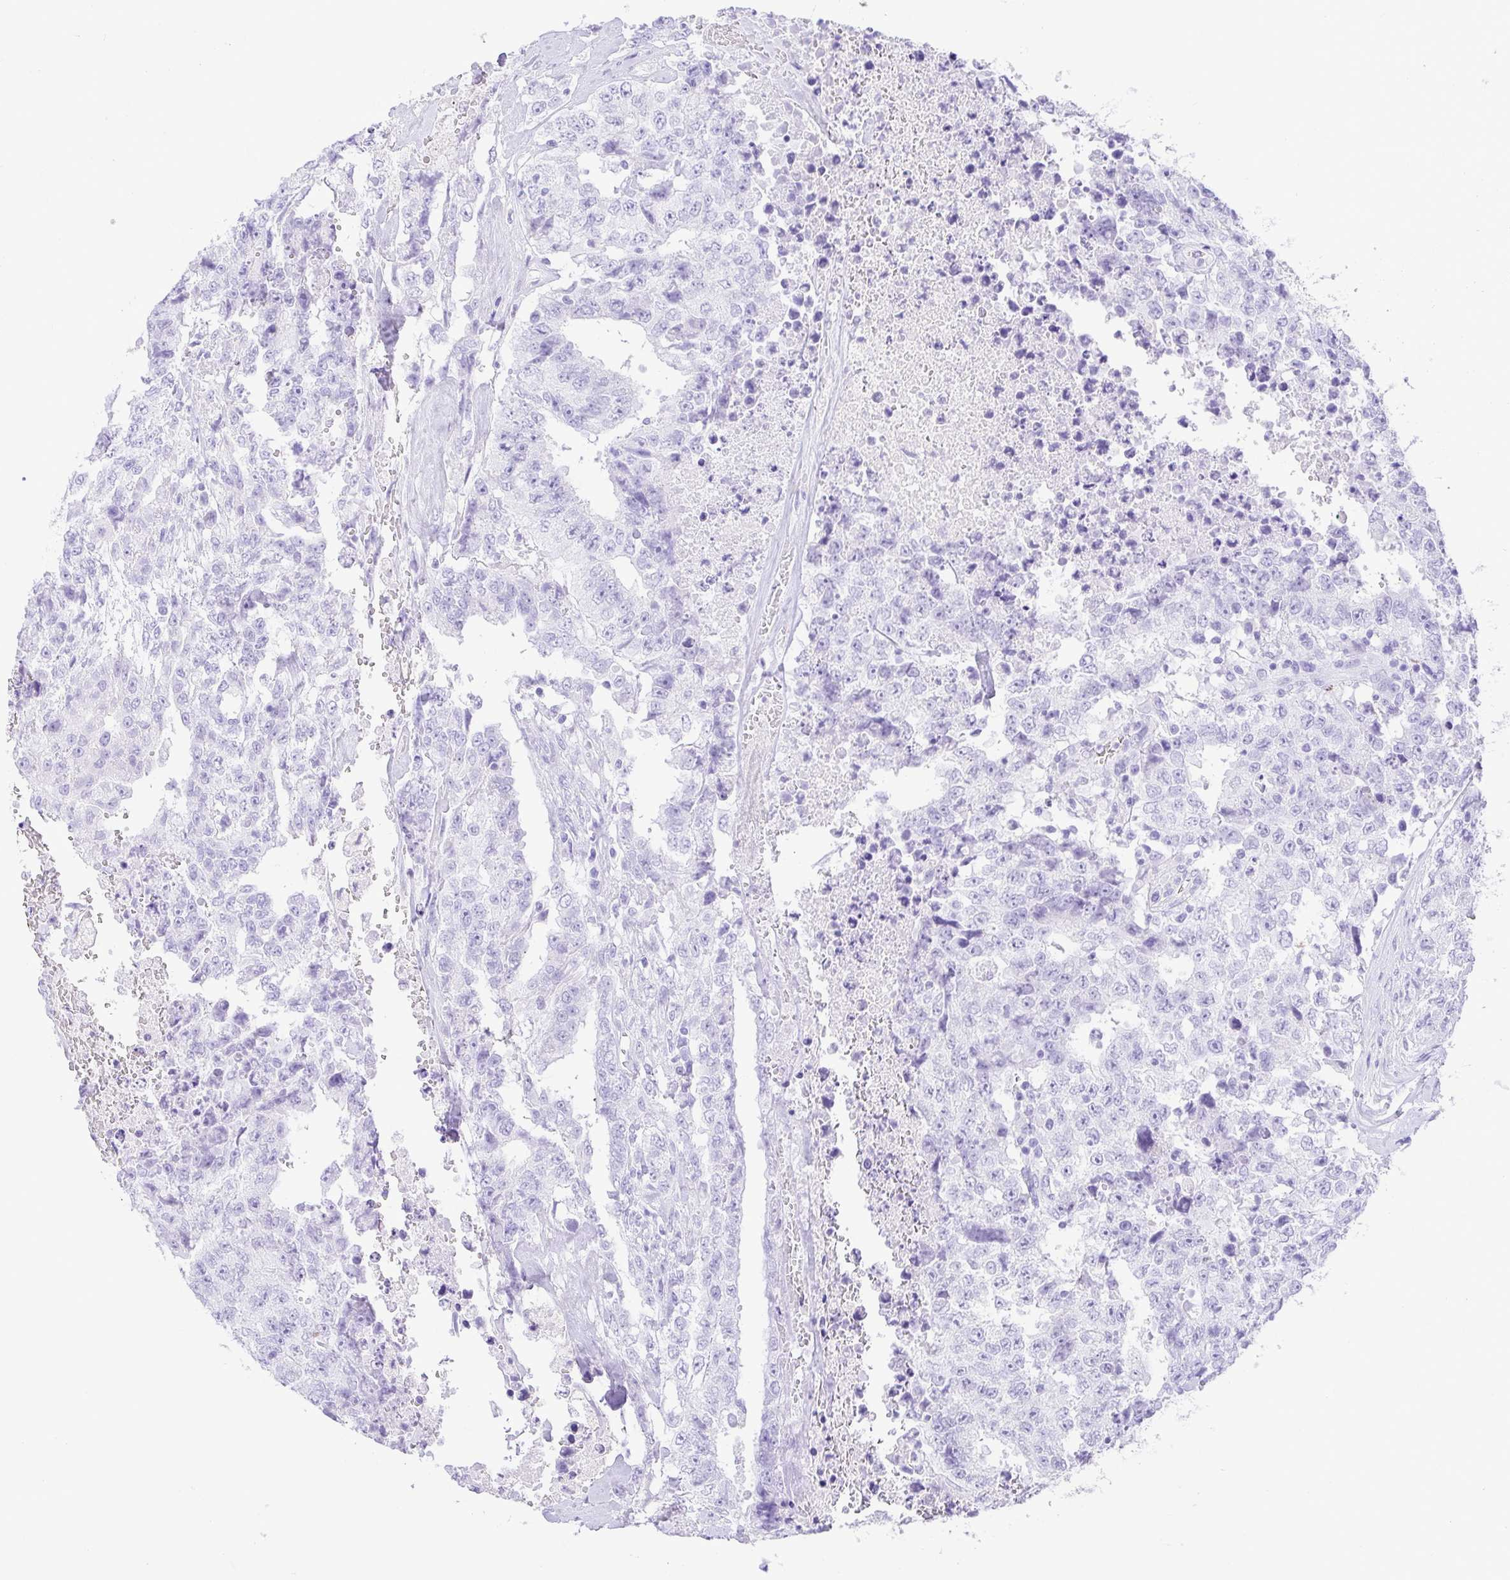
{"staining": {"intensity": "negative", "quantity": "none", "location": "none"}, "tissue": "testis cancer", "cell_type": "Tumor cells", "image_type": "cancer", "snomed": [{"axis": "morphology", "description": "Carcinoma, Embryonal, NOS"}, {"axis": "topography", "description": "Testis"}], "caption": "Immunohistochemistry (IHC) image of neoplastic tissue: testis cancer (embryonal carcinoma) stained with DAB displays no significant protein staining in tumor cells.", "gene": "CDSN", "patient": {"sex": "male", "age": 24}}